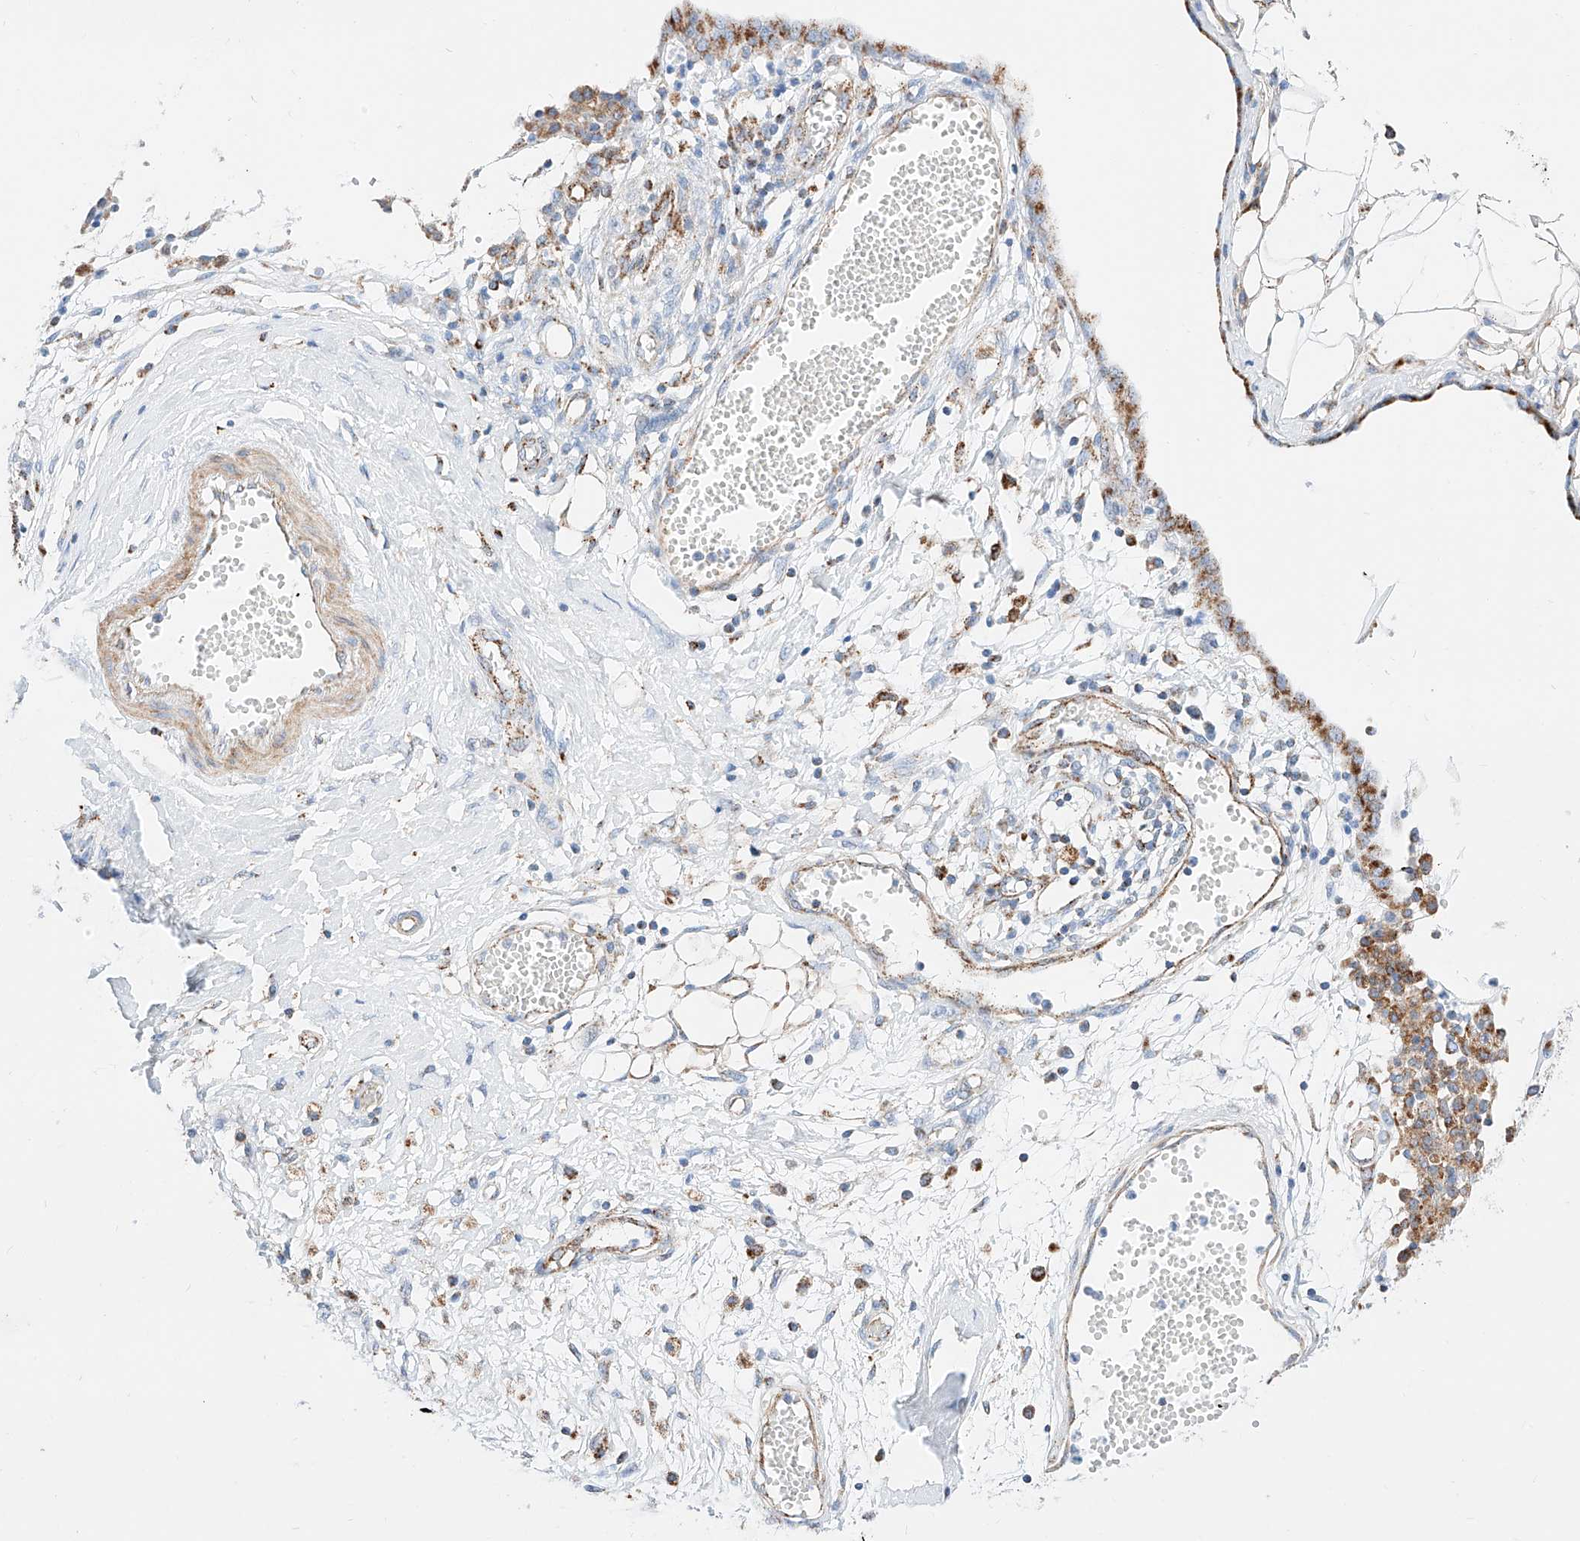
{"staining": {"intensity": "moderate", "quantity": ">75%", "location": "cytoplasmic/membranous"}, "tissue": "ovarian cancer", "cell_type": "Tumor cells", "image_type": "cancer", "snomed": [{"axis": "morphology", "description": "Carcinoma, endometroid"}, {"axis": "topography", "description": "Ovary"}], "caption": "Protein staining by immunohistochemistry (IHC) displays moderate cytoplasmic/membranous positivity in about >75% of tumor cells in ovarian endometroid carcinoma. (DAB (3,3'-diaminobenzidine) IHC, brown staining for protein, blue staining for nuclei).", "gene": "C6orf62", "patient": {"sex": "female", "age": 42}}